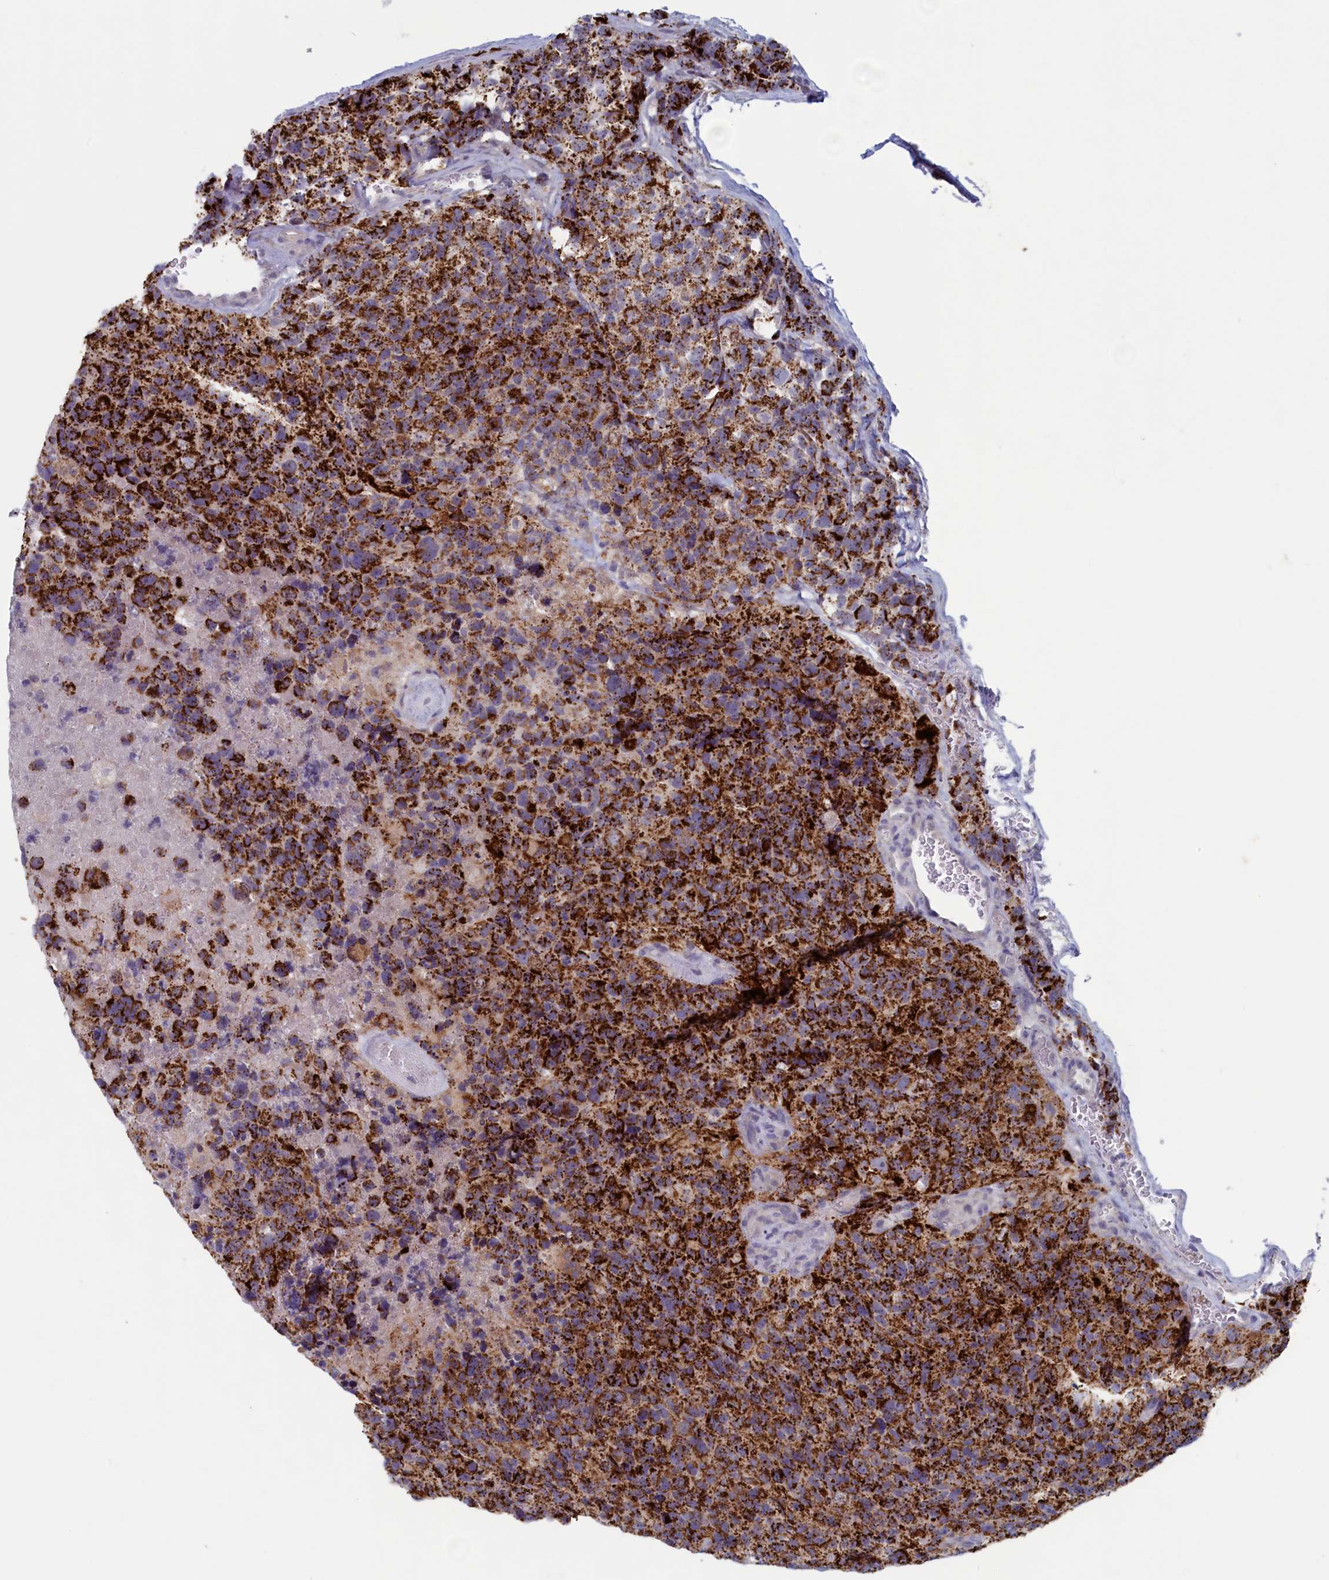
{"staining": {"intensity": "strong", "quantity": ">75%", "location": "cytoplasmic/membranous"}, "tissue": "glioma", "cell_type": "Tumor cells", "image_type": "cancer", "snomed": [{"axis": "morphology", "description": "Glioma, malignant, High grade"}, {"axis": "topography", "description": "Brain"}], "caption": "Malignant high-grade glioma stained for a protein (brown) shows strong cytoplasmic/membranous positive staining in approximately >75% of tumor cells.", "gene": "WDR76", "patient": {"sex": "male", "age": 69}}